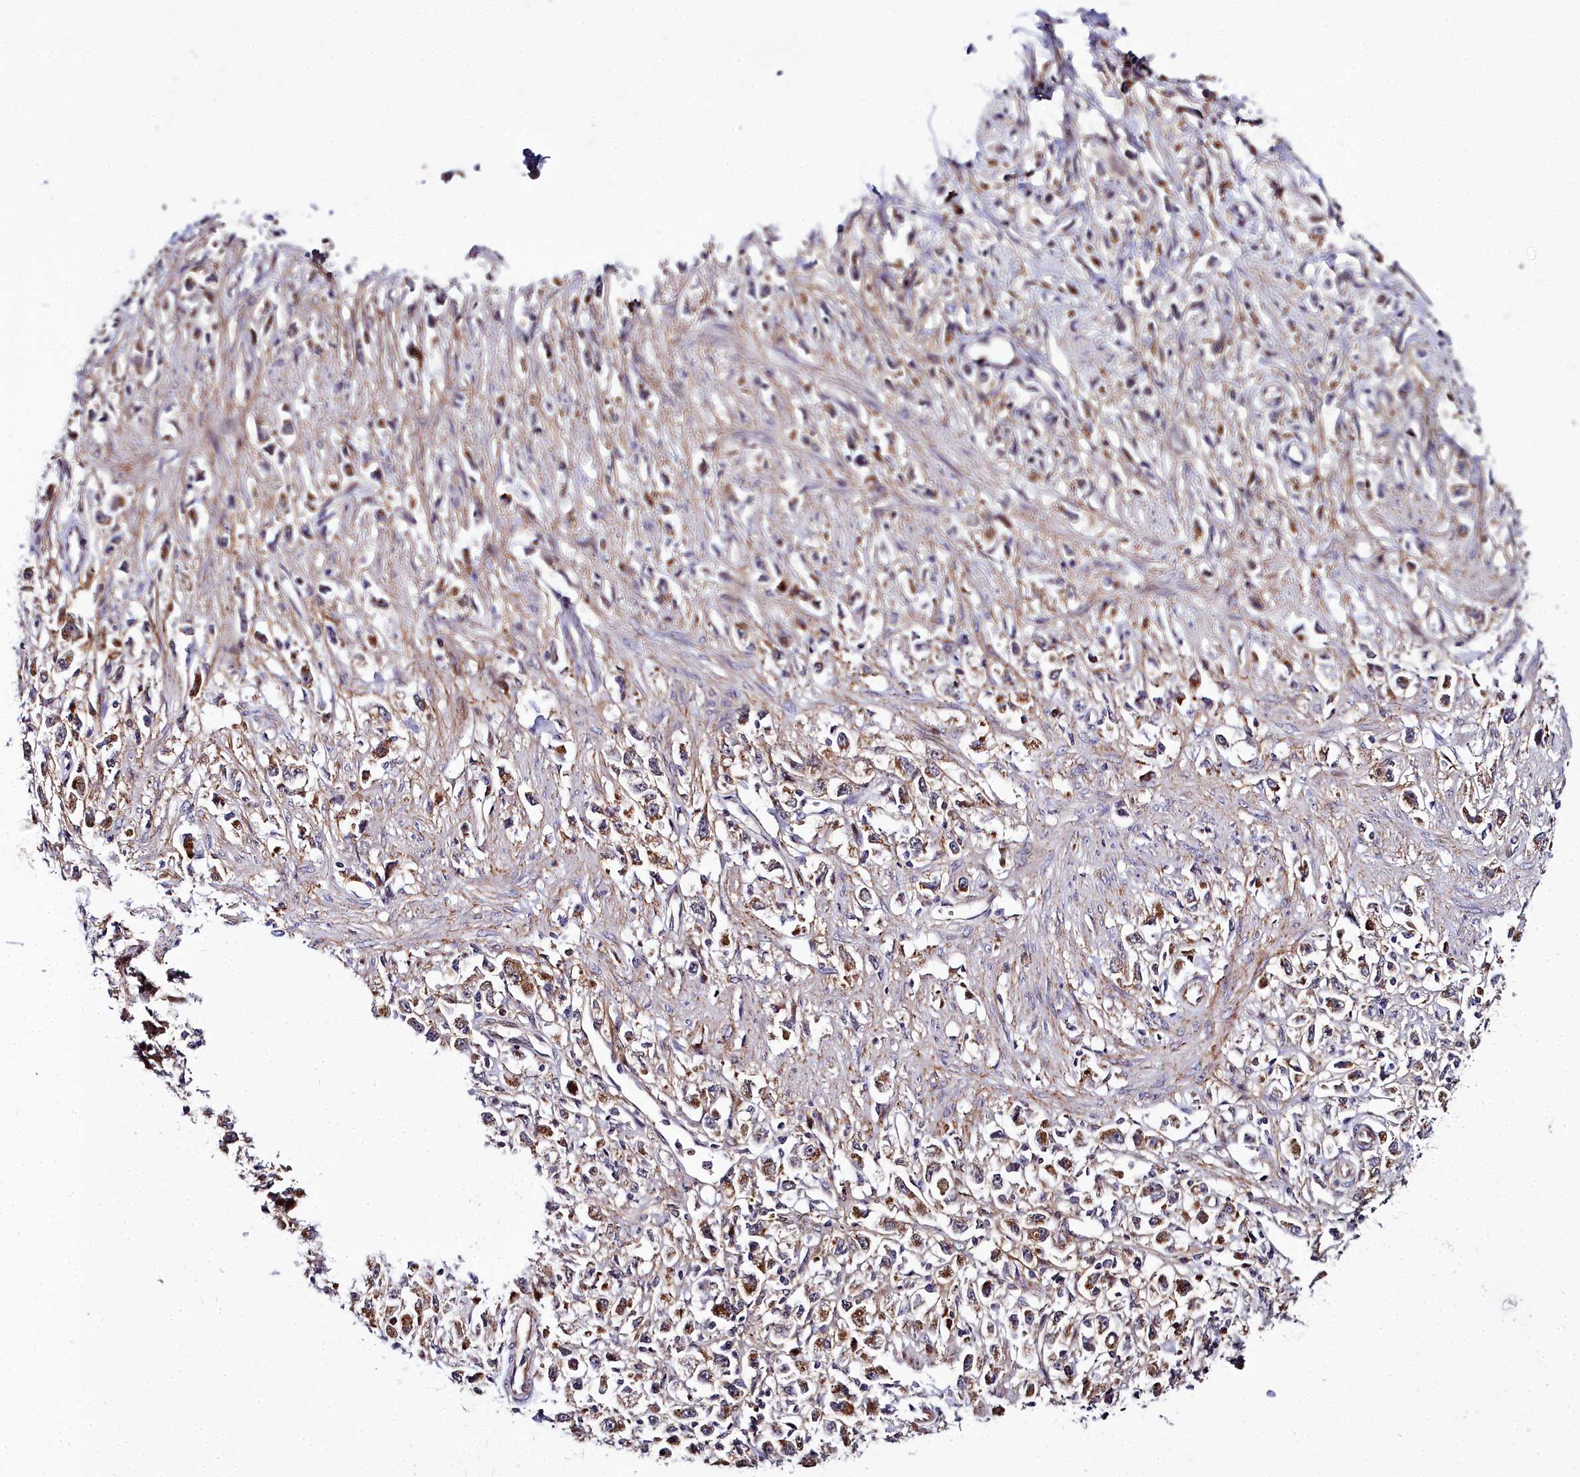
{"staining": {"intensity": "moderate", "quantity": ">75%", "location": "cytoplasmic/membranous"}, "tissue": "stomach cancer", "cell_type": "Tumor cells", "image_type": "cancer", "snomed": [{"axis": "morphology", "description": "Adenocarcinoma, NOS"}, {"axis": "topography", "description": "Stomach"}], "caption": "Immunohistochemistry image of human adenocarcinoma (stomach) stained for a protein (brown), which displays medium levels of moderate cytoplasmic/membranous expression in approximately >75% of tumor cells.", "gene": "MRPS11", "patient": {"sex": "female", "age": 59}}